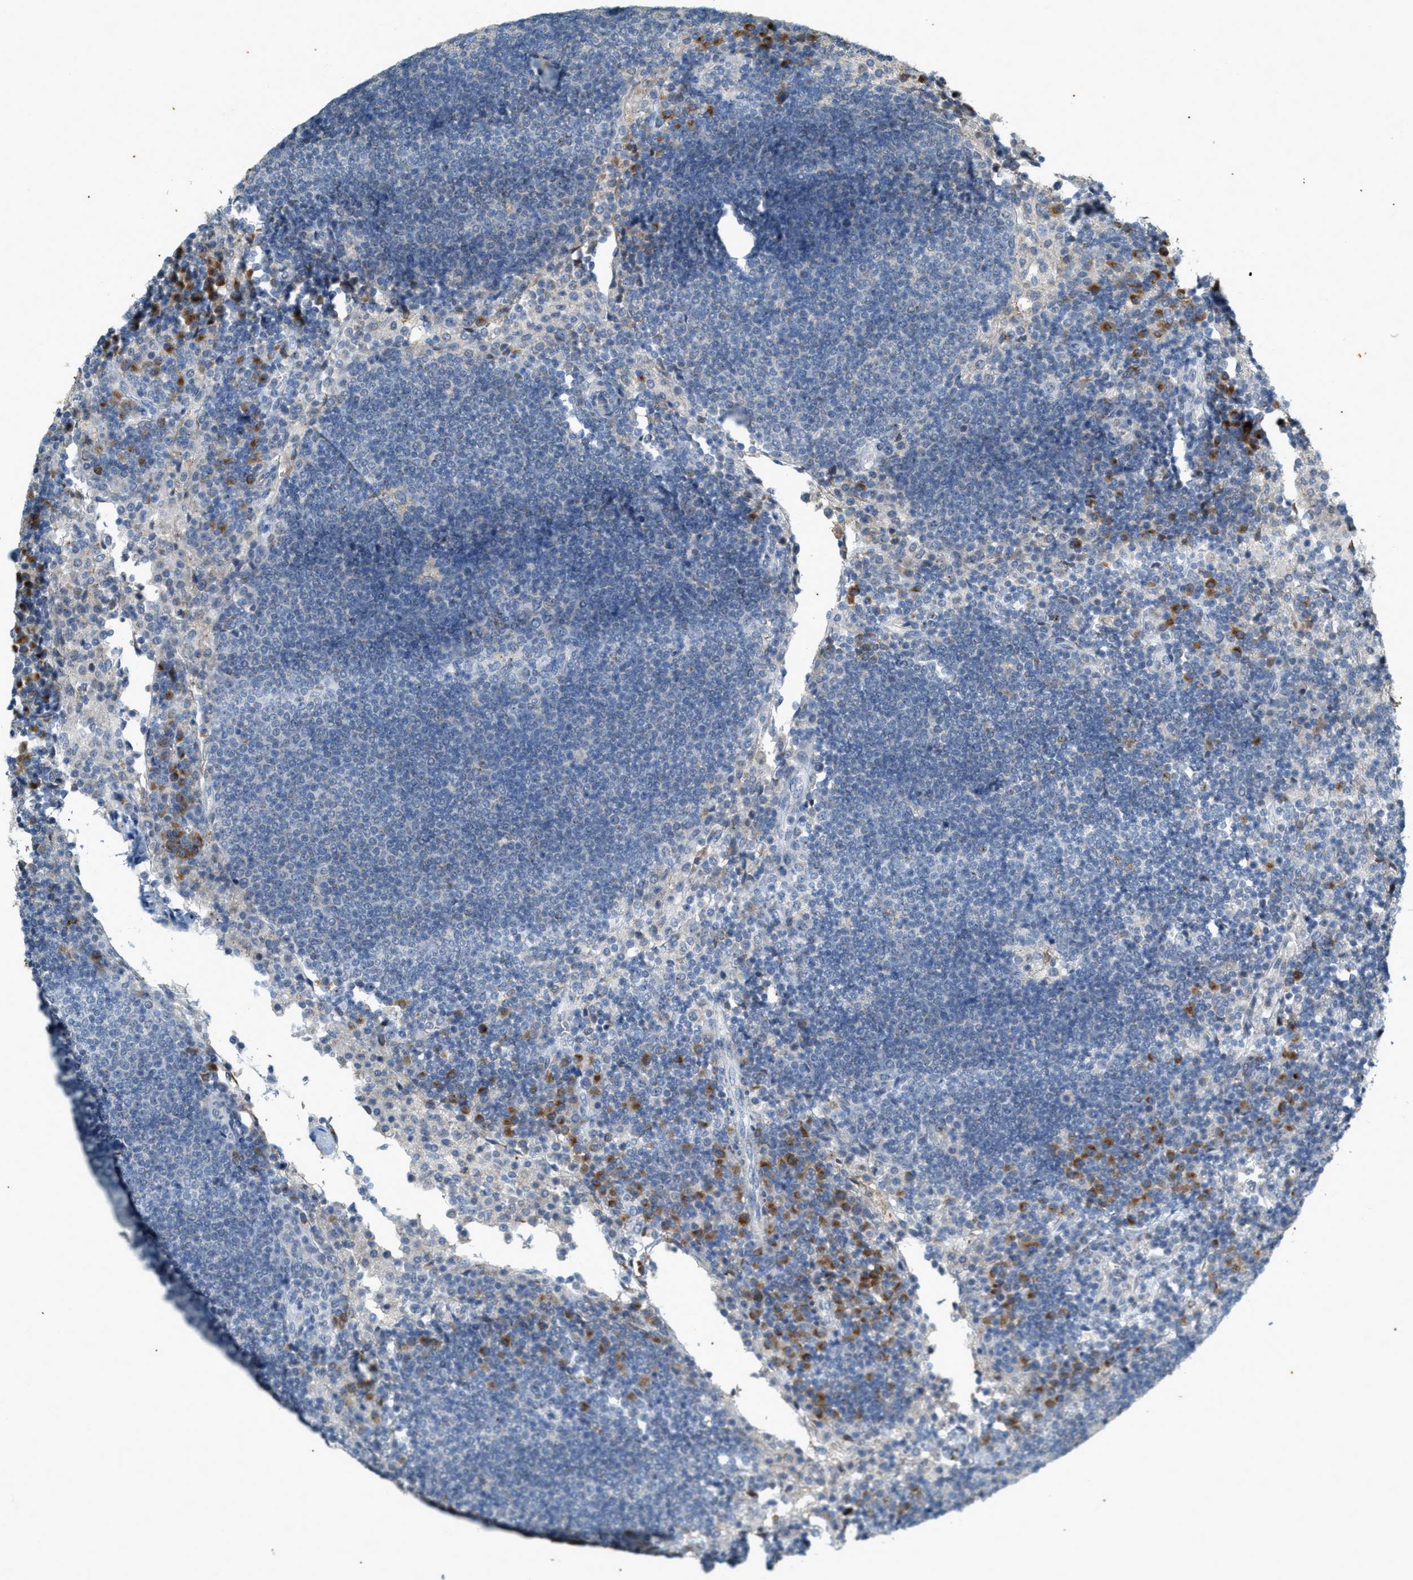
{"staining": {"intensity": "negative", "quantity": "none", "location": "none"}, "tissue": "lymph node", "cell_type": "Germinal center cells", "image_type": "normal", "snomed": [{"axis": "morphology", "description": "Normal tissue, NOS"}, {"axis": "topography", "description": "Lymph node"}], "caption": "Normal lymph node was stained to show a protein in brown. There is no significant positivity in germinal center cells. (DAB immunohistochemistry, high magnification).", "gene": "CHPF2", "patient": {"sex": "female", "age": 53}}